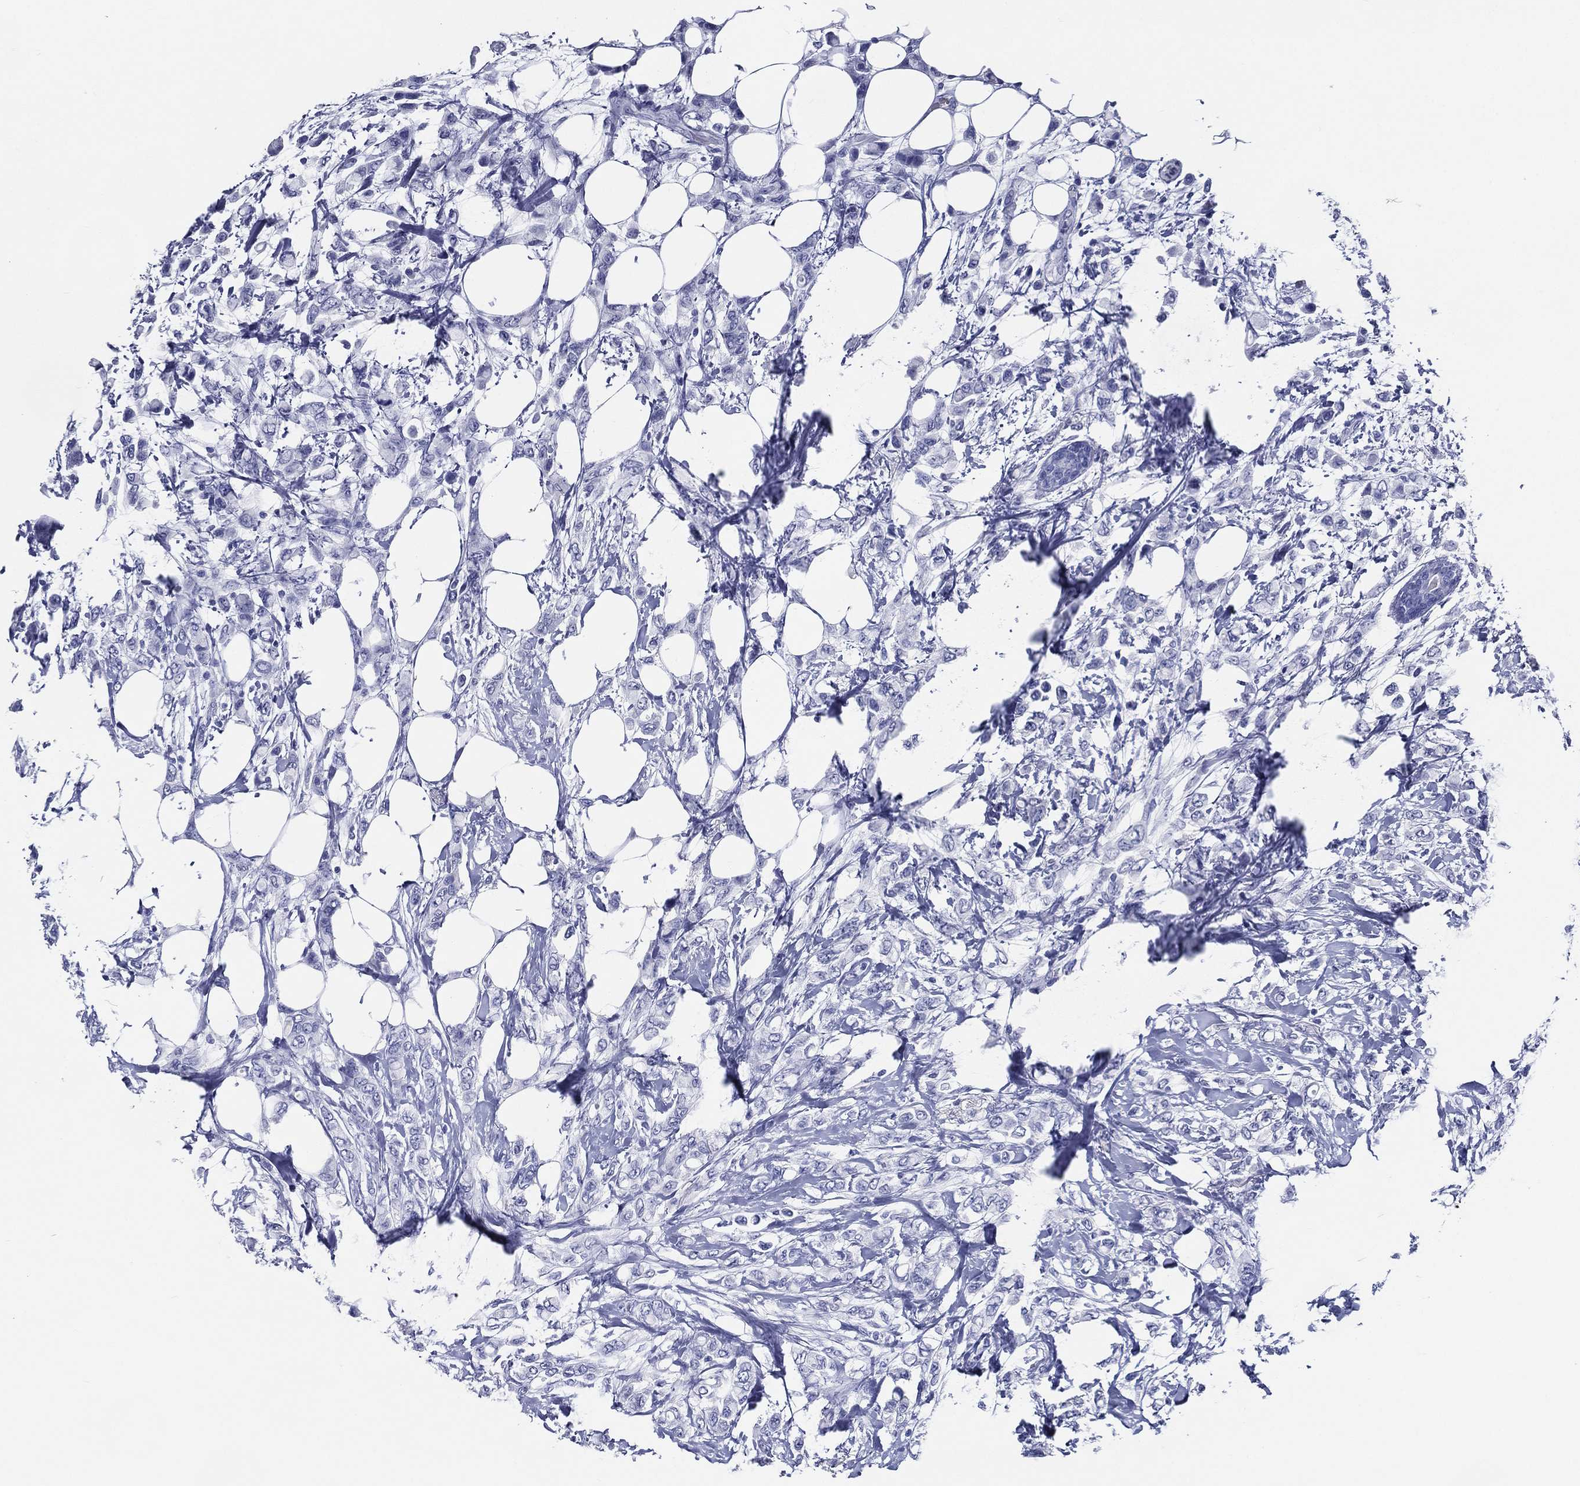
{"staining": {"intensity": "negative", "quantity": "none", "location": "none"}, "tissue": "breast cancer", "cell_type": "Tumor cells", "image_type": "cancer", "snomed": [{"axis": "morphology", "description": "Lobular carcinoma"}, {"axis": "topography", "description": "Breast"}], "caption": "The photomicrograph displays no staining of tumor cells in breast lobular carcinoma.", "gene": "ACE2", "patient": {"sex": "female", "age": 66}}